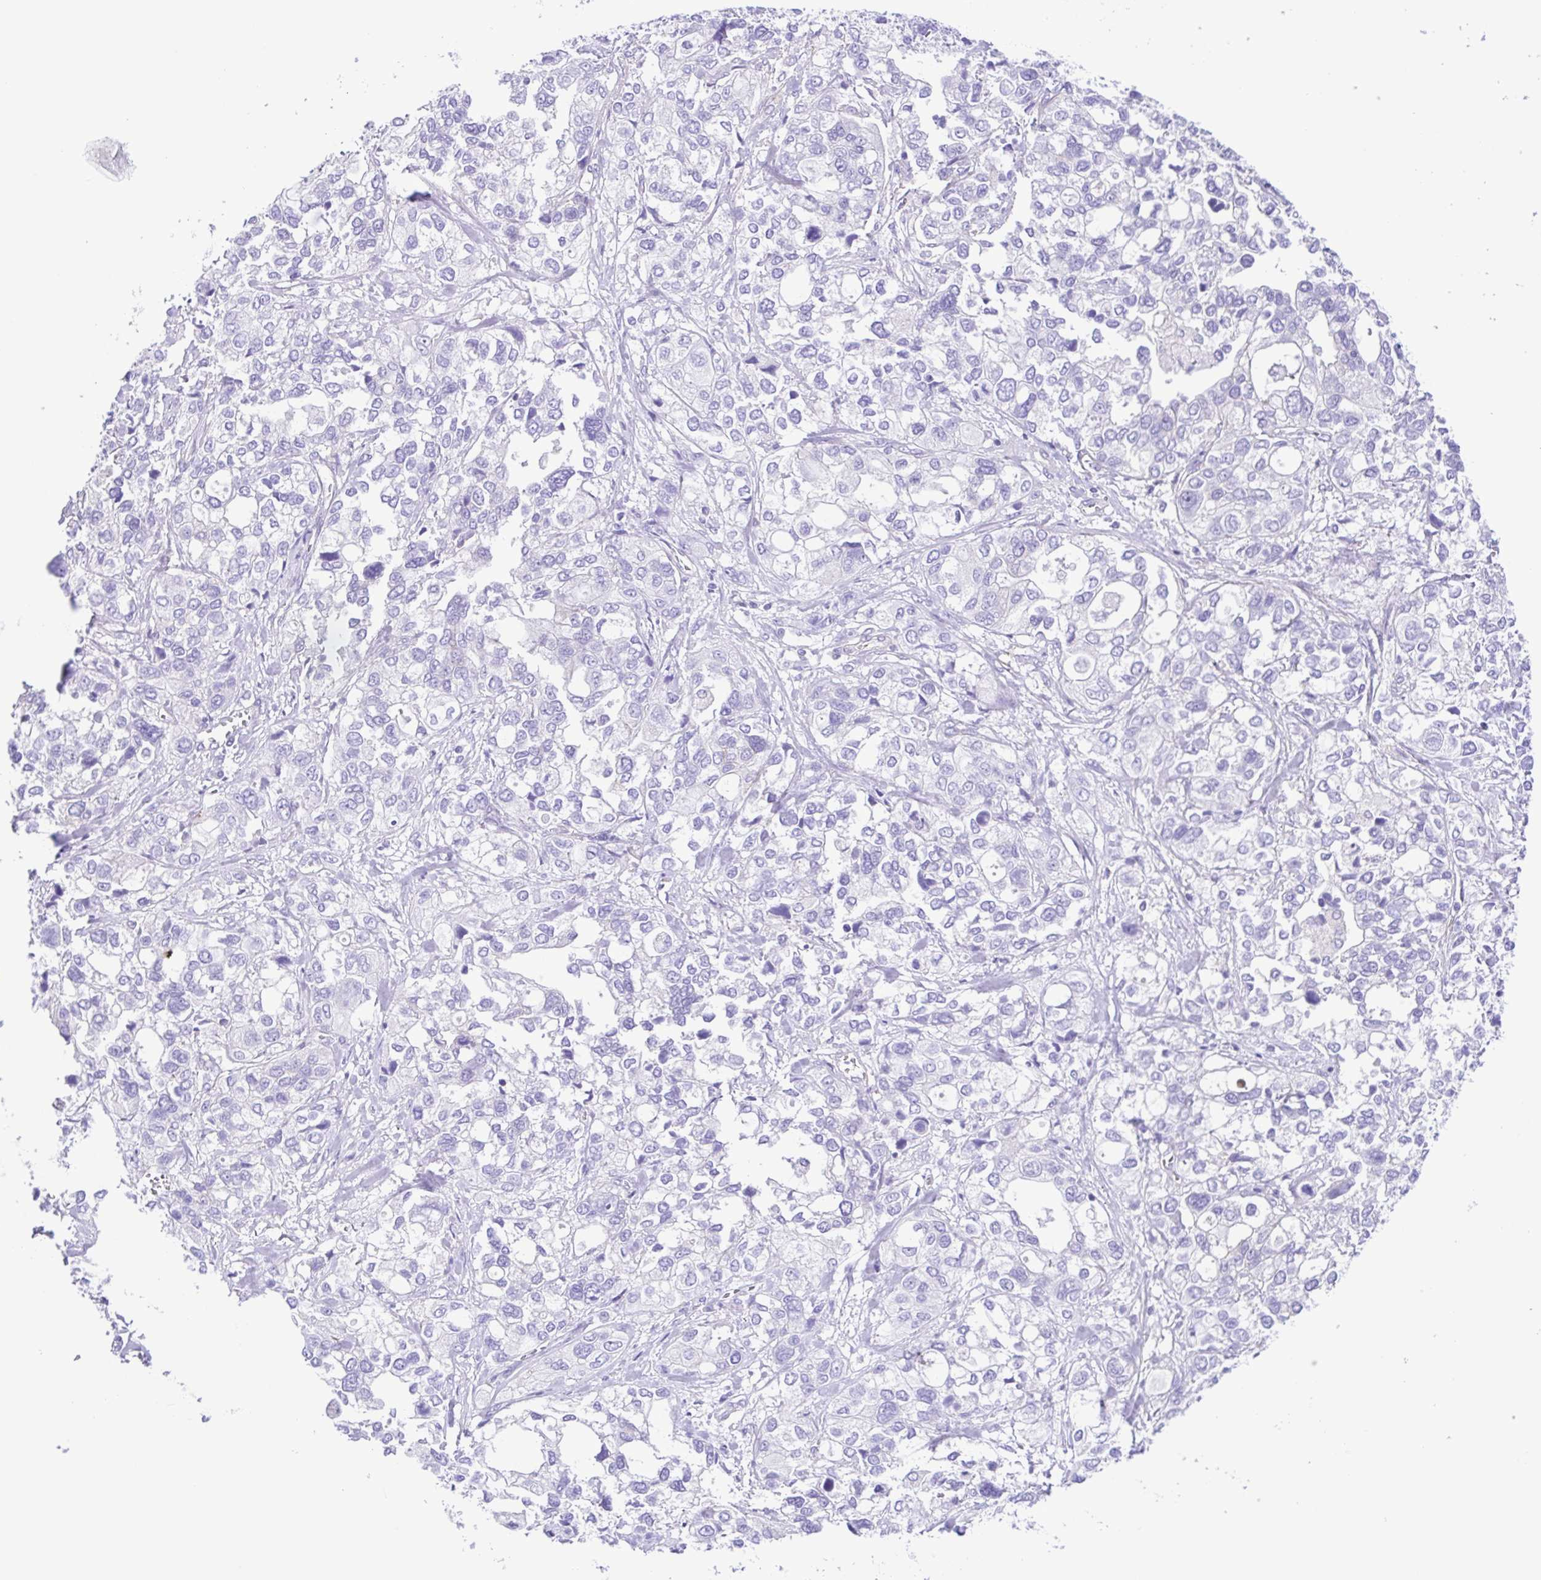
{"staining": {"intensity": "negative", "quantity": "none", "location": "none"}, "tissue": "stomach cancer", "cell_type": "Tumor cells", "image_type": "cancer", "snomed": [{"axis": "morphology", "description": "Adenocarcinoma, NOS"}, {"axis": "topography", "description": "Stomach, upper"}], "caption": "DAB immunohistochemical staining of human stomach adenocarcinoma demonstrates no significant expression in tumor cells.", "gene": "ISM2", "patient": {"sex": "female", "age": 81}}